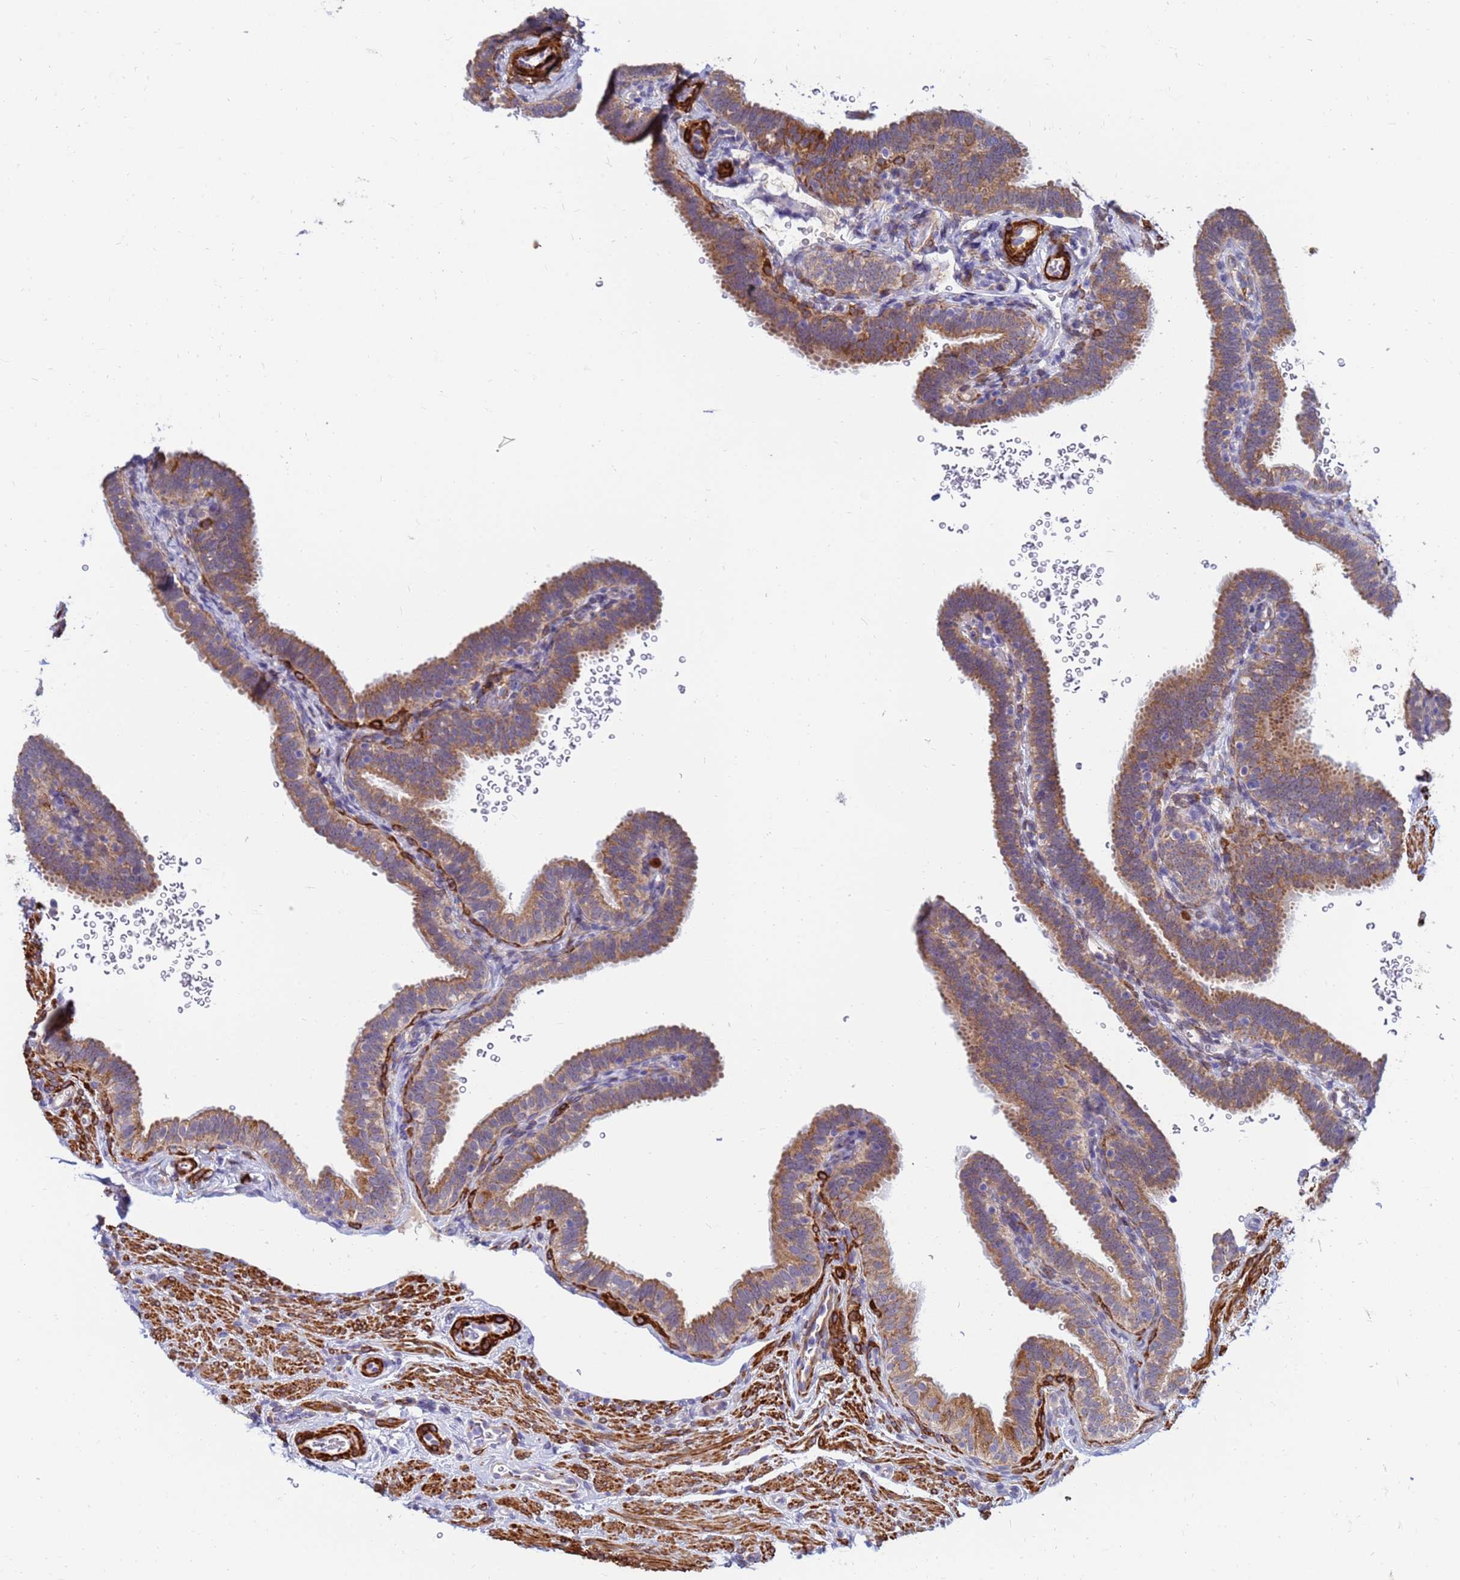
{"staining": {"intensity": "moderate", "quantity": ">75%", "location": "cytoplasmic/membranous"}, "tissue": "fallopian tube", "cell_type": "Glandular cells", "image_type": "normal", "snomed": [{"axis": "morphology", "description": "Normal tissue, NOS"}, {"axis": "topography", "description": "Fallopian tube"}], "caption": "This is an image of IHC staining of normal fallopian tube, which shows moderate positivity in the cytoplasmic/membranous of glandular cells.", "gene": "SDR39U1", "patient": {"sex": "female", "age": 41}}